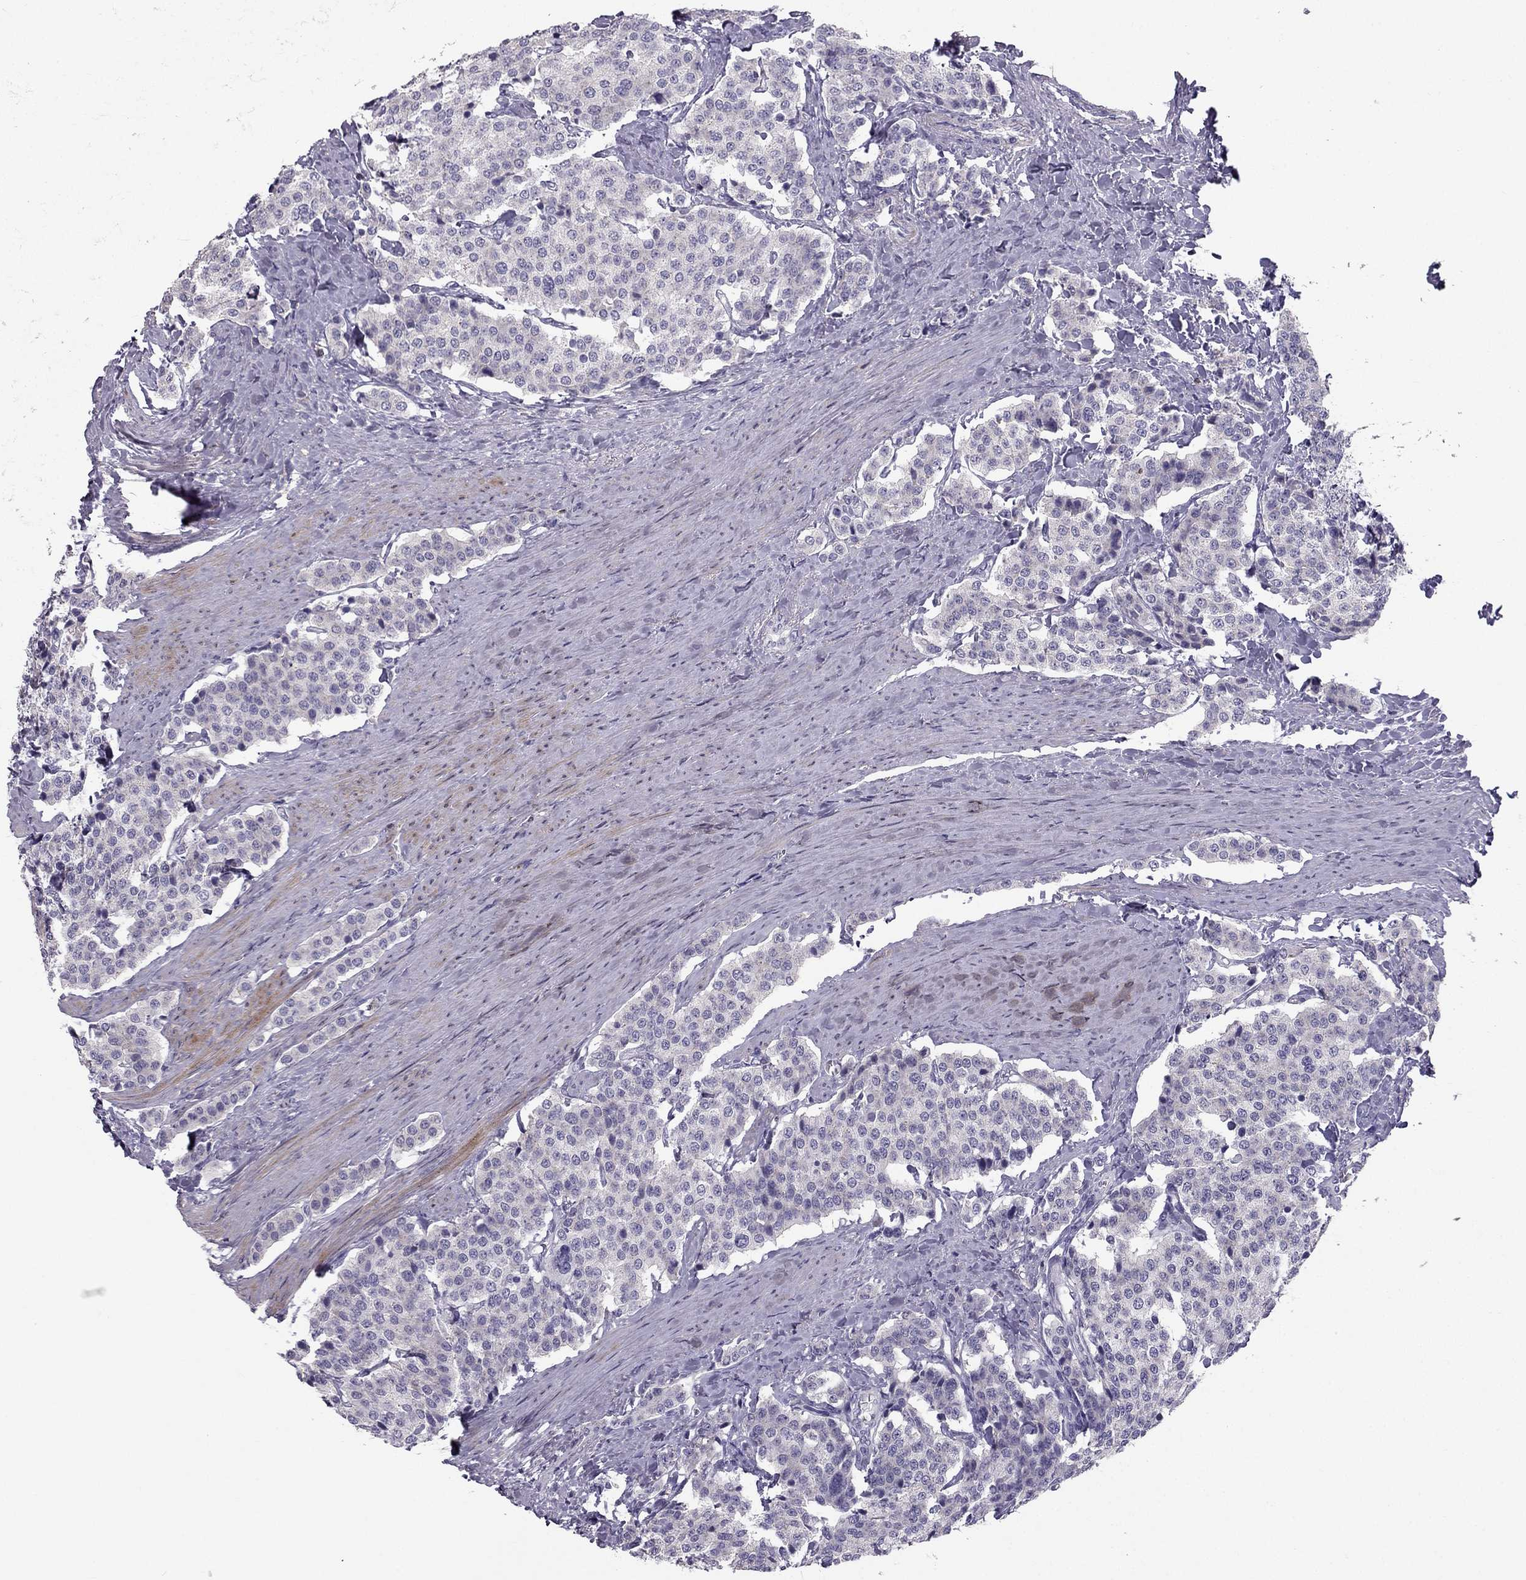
{"staining": {"intensity": "negative", "quantity": "none", "location": "none"}, "tissue": "carcinoid", "cell_type": "Tumor cells", "image_type": "cancer", "snomed": [{"axis": "morphology", "description": "Carcinoid, malignant, NOS"}, {"axis": "topography", "description": "Small intestine"}], "caption": "Micrograph shows no significant protein expression in tumor cells of malignant carcinoid. The staining was performed using DAB (3,3'-diaminobenzidine) to visualize the protein expression in brown, while the nuclei were stained in blue with hematoxylin (Magnification: 20x).", "gene": "LMTK3", "patient": {"sex": "female", "age": 58}}